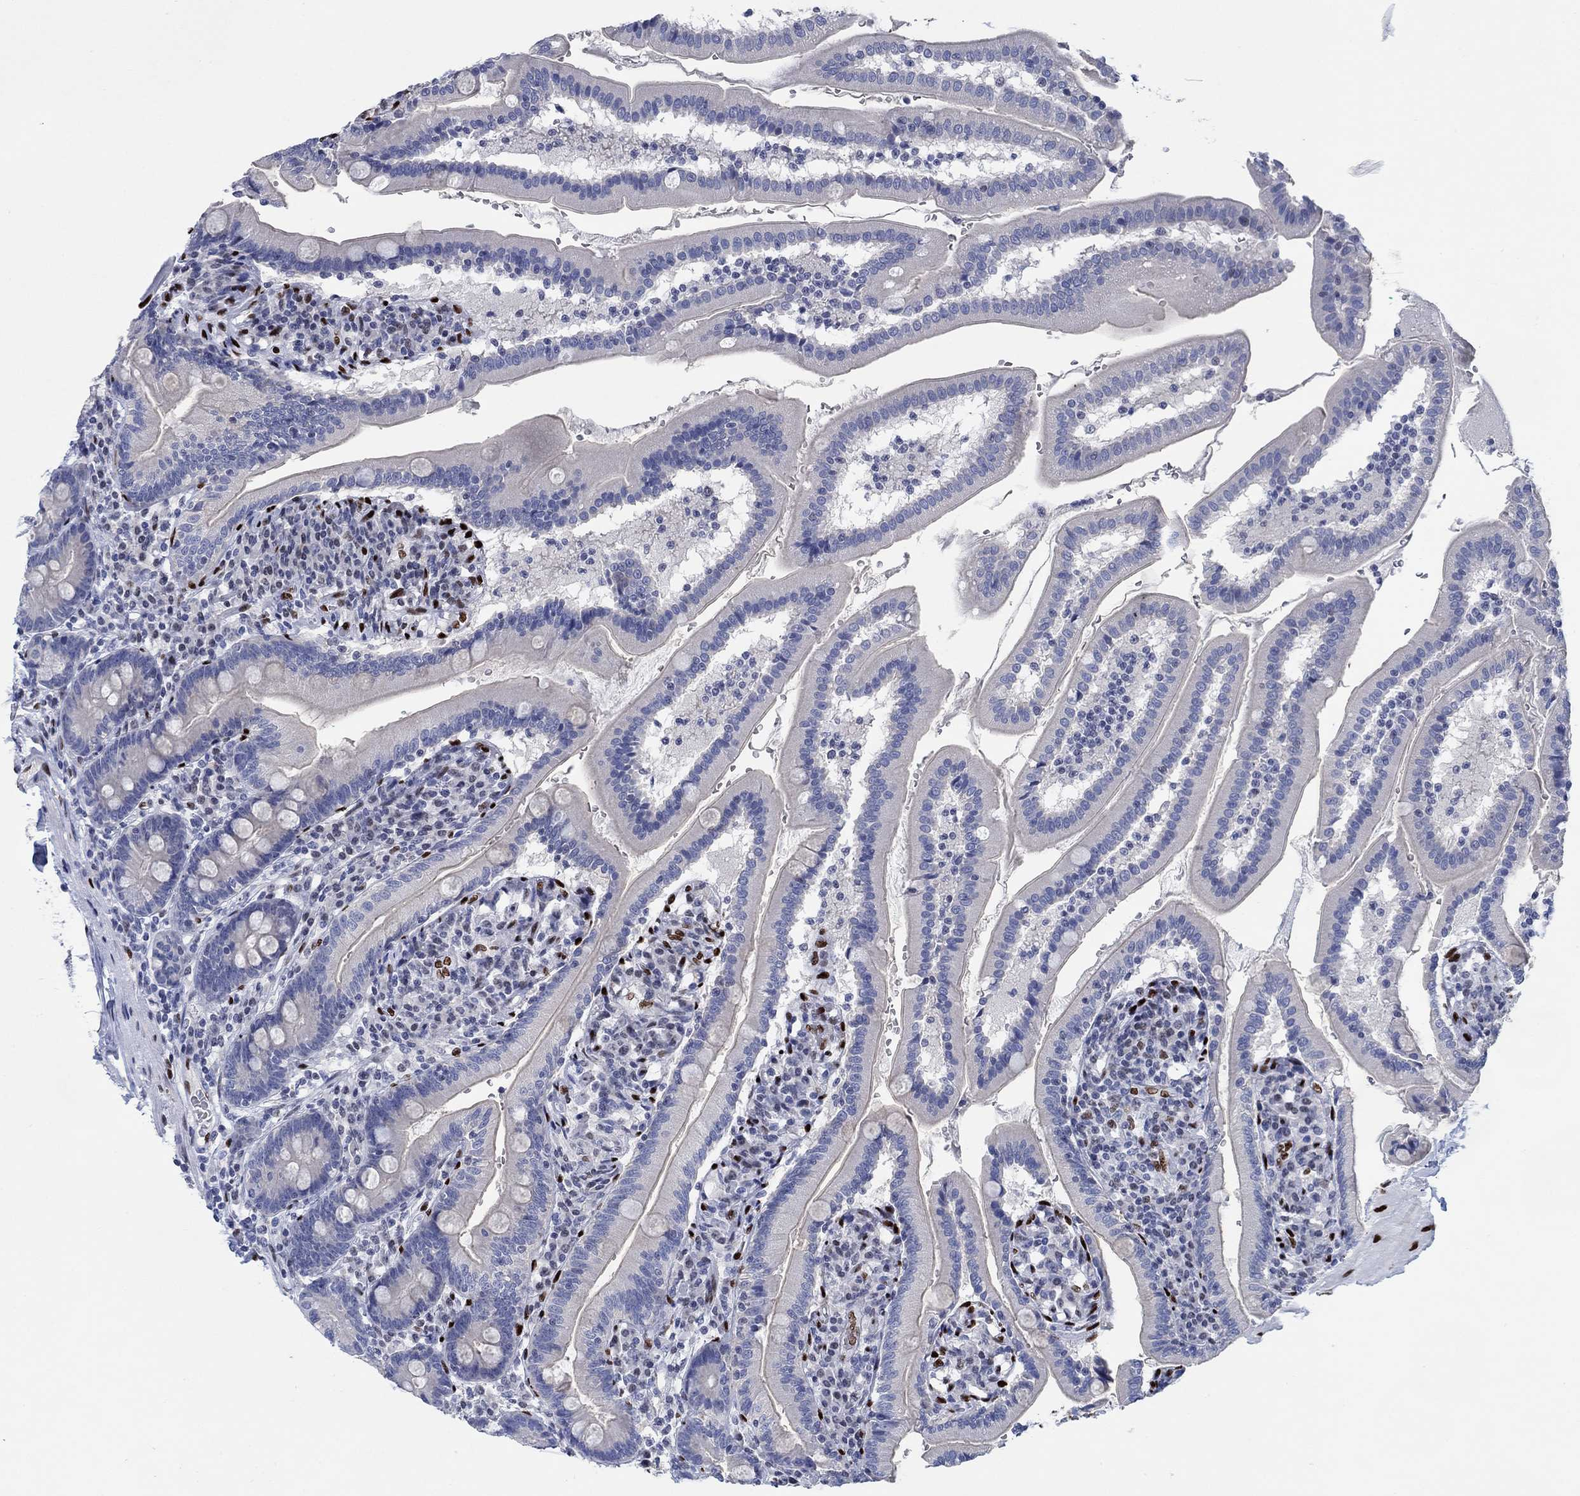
{"staining": {"intensity": "negative", "quantity": "none", "location": "none"}, "tissue": "duodenum", "cell_type": "Glandular cells", "image_type": "normal", "snomed": [{"axis": "morphology", "description": "Normal tissue, NOS"}, {"axis": "topography", "description": "Duodenum"}], "caption": "Glandular cells show no significant protein positivity in benign duodenum. (DAB IHC, high magnification).", "gene": "ZEB1", "patient": {"sex": "female", "age": 67}}